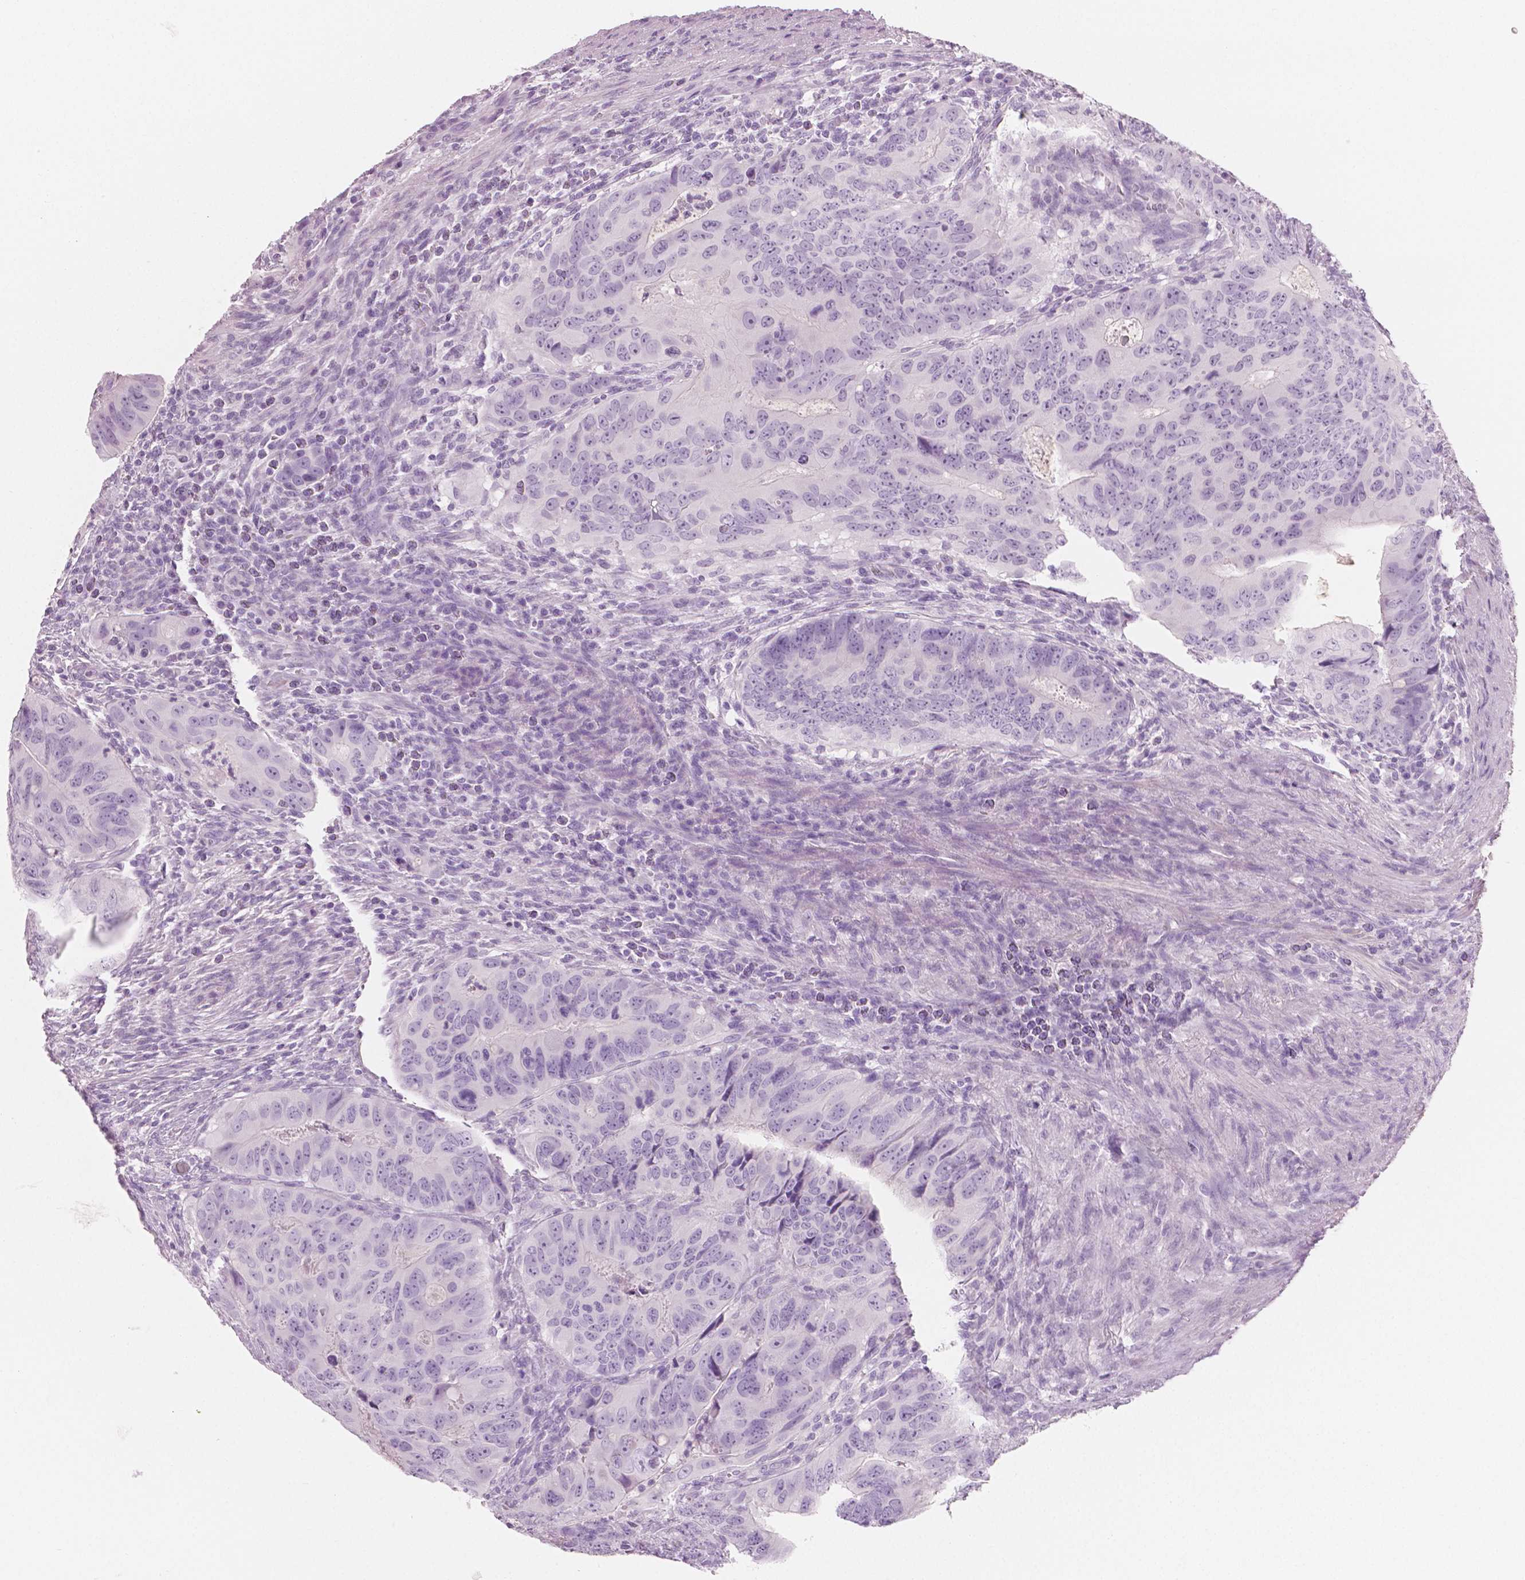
{"staining": {"intensity": "negative", "quantity": "none", "location": "none"}, "tissue": "colorectal cancer", "cell_type": "Tumor cells", "image_type": "cancer", "snomed": [{"axis": "morphology", "description": "Adenocarcinoma, NOS"}, {"axis": "topography", "description": "Colon"}], "caption": "IHC histopathology image of neoplastic tissue: human colorectal cancer (adenocarcinoma) stained with DAB (3,3'-diaminobenzidine) displays no significant protein expression in tumor cells. (DAB (3,3'-diaminobenzidine) IHC visualized using brightfield microscopy, high magnification).", "gene": "PLIN4", "patient": {"sex": "male", "age": 79}}